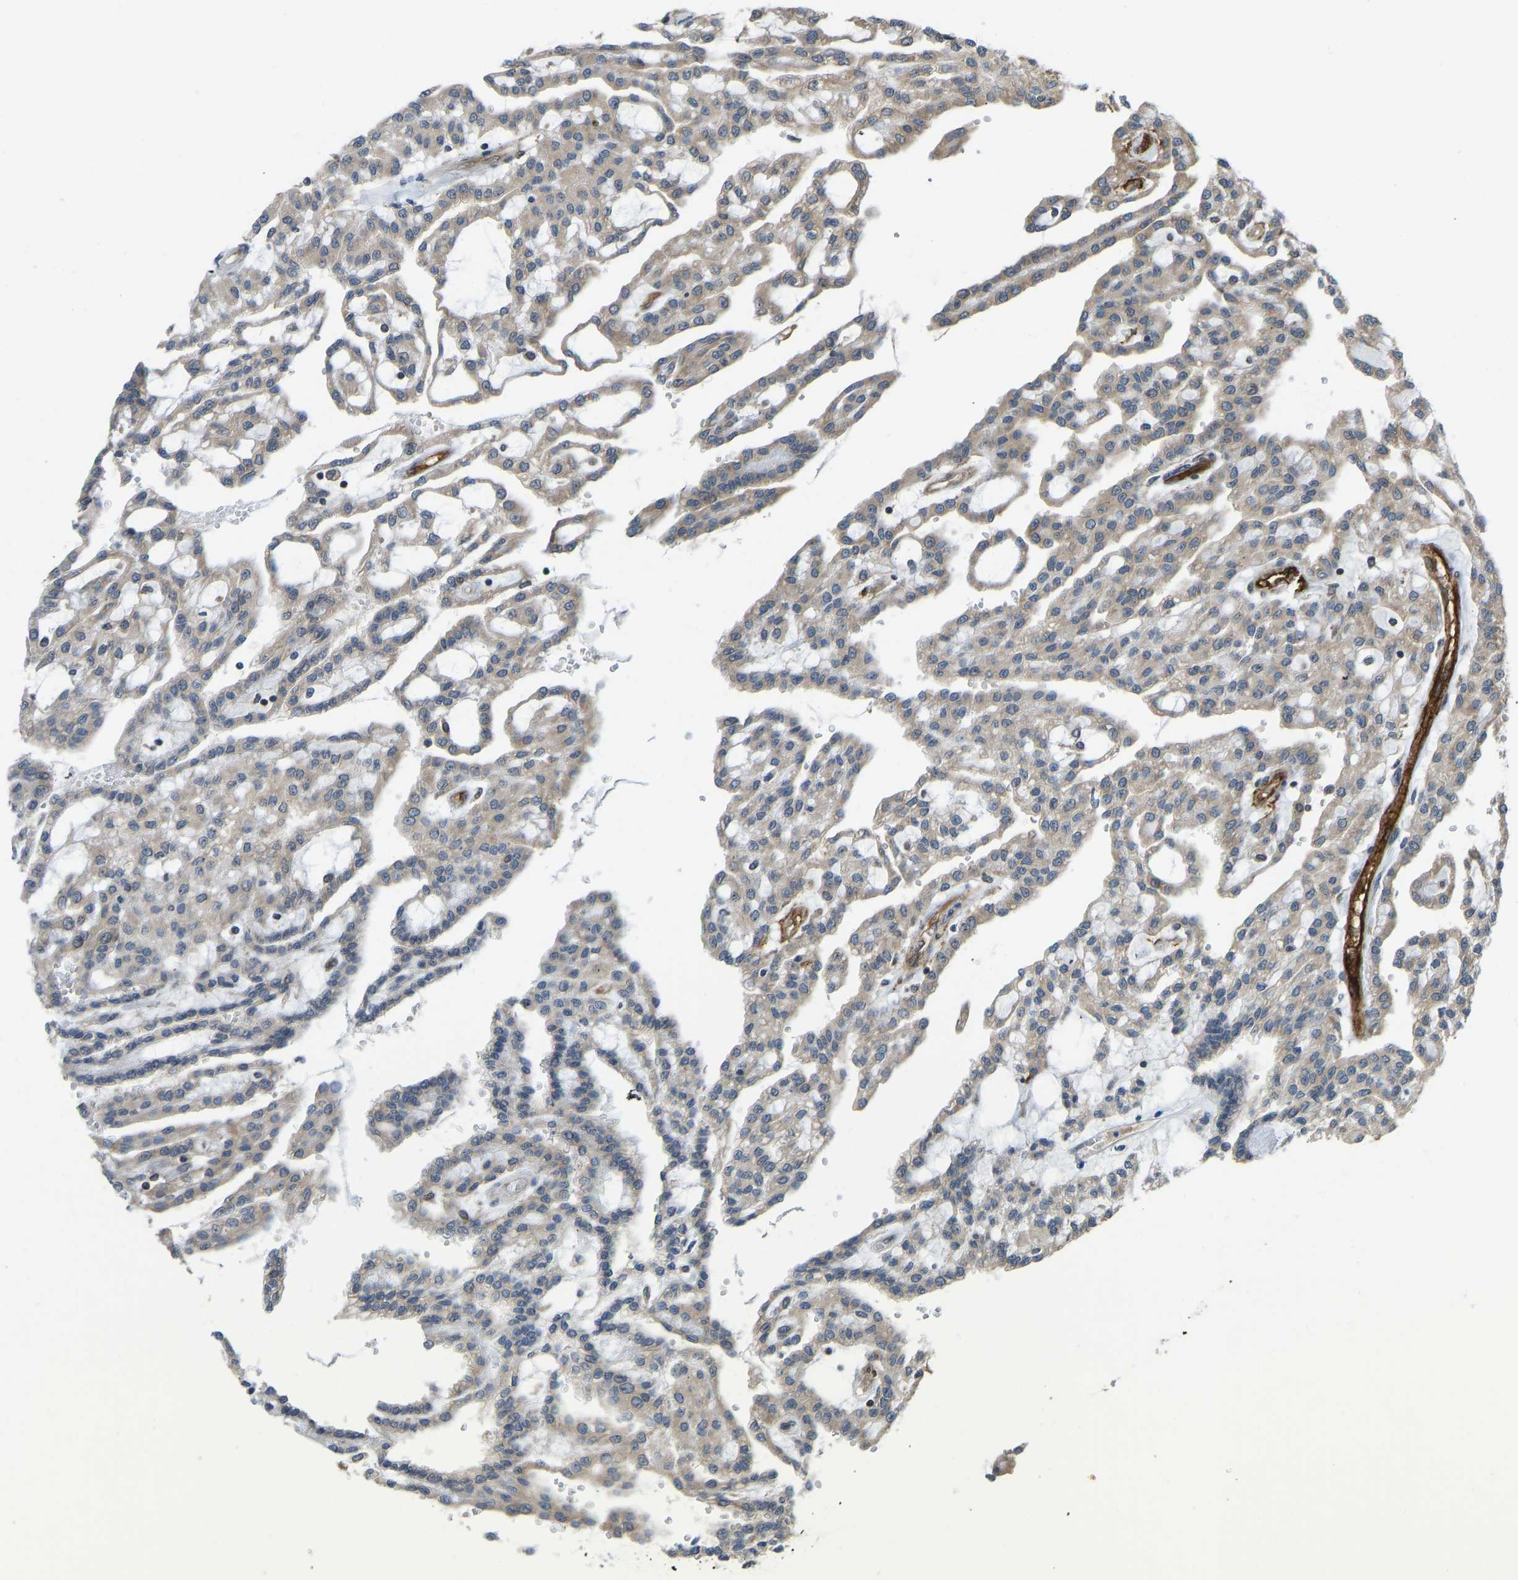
{"staining": {"intensity": "weak", "quantity": ">75%", "location": "cytoplasmic/membranous"}, "tissue": "renal cancer", "cell_type": "Tumor cells", "image_type": "cancer", "snomed": [{"axis": "morphology", "description": "Adenocarcinoma, NOS"}, {"axis": "topography", "description": "Kidney"}], "caption": "Protein expression analysis of human renal adenocarcinoma reveals weak cytoplasmic/membranous expression in approximately >75% of tumor cells. The staining was performed using DAB (3,3'-diaminobenzidine), with brown indicating positive protein expression. Nuclei are stained blue with hematoxylin.", "gene": "CCT8", "patient": {"sex": "male", "age": 63}}